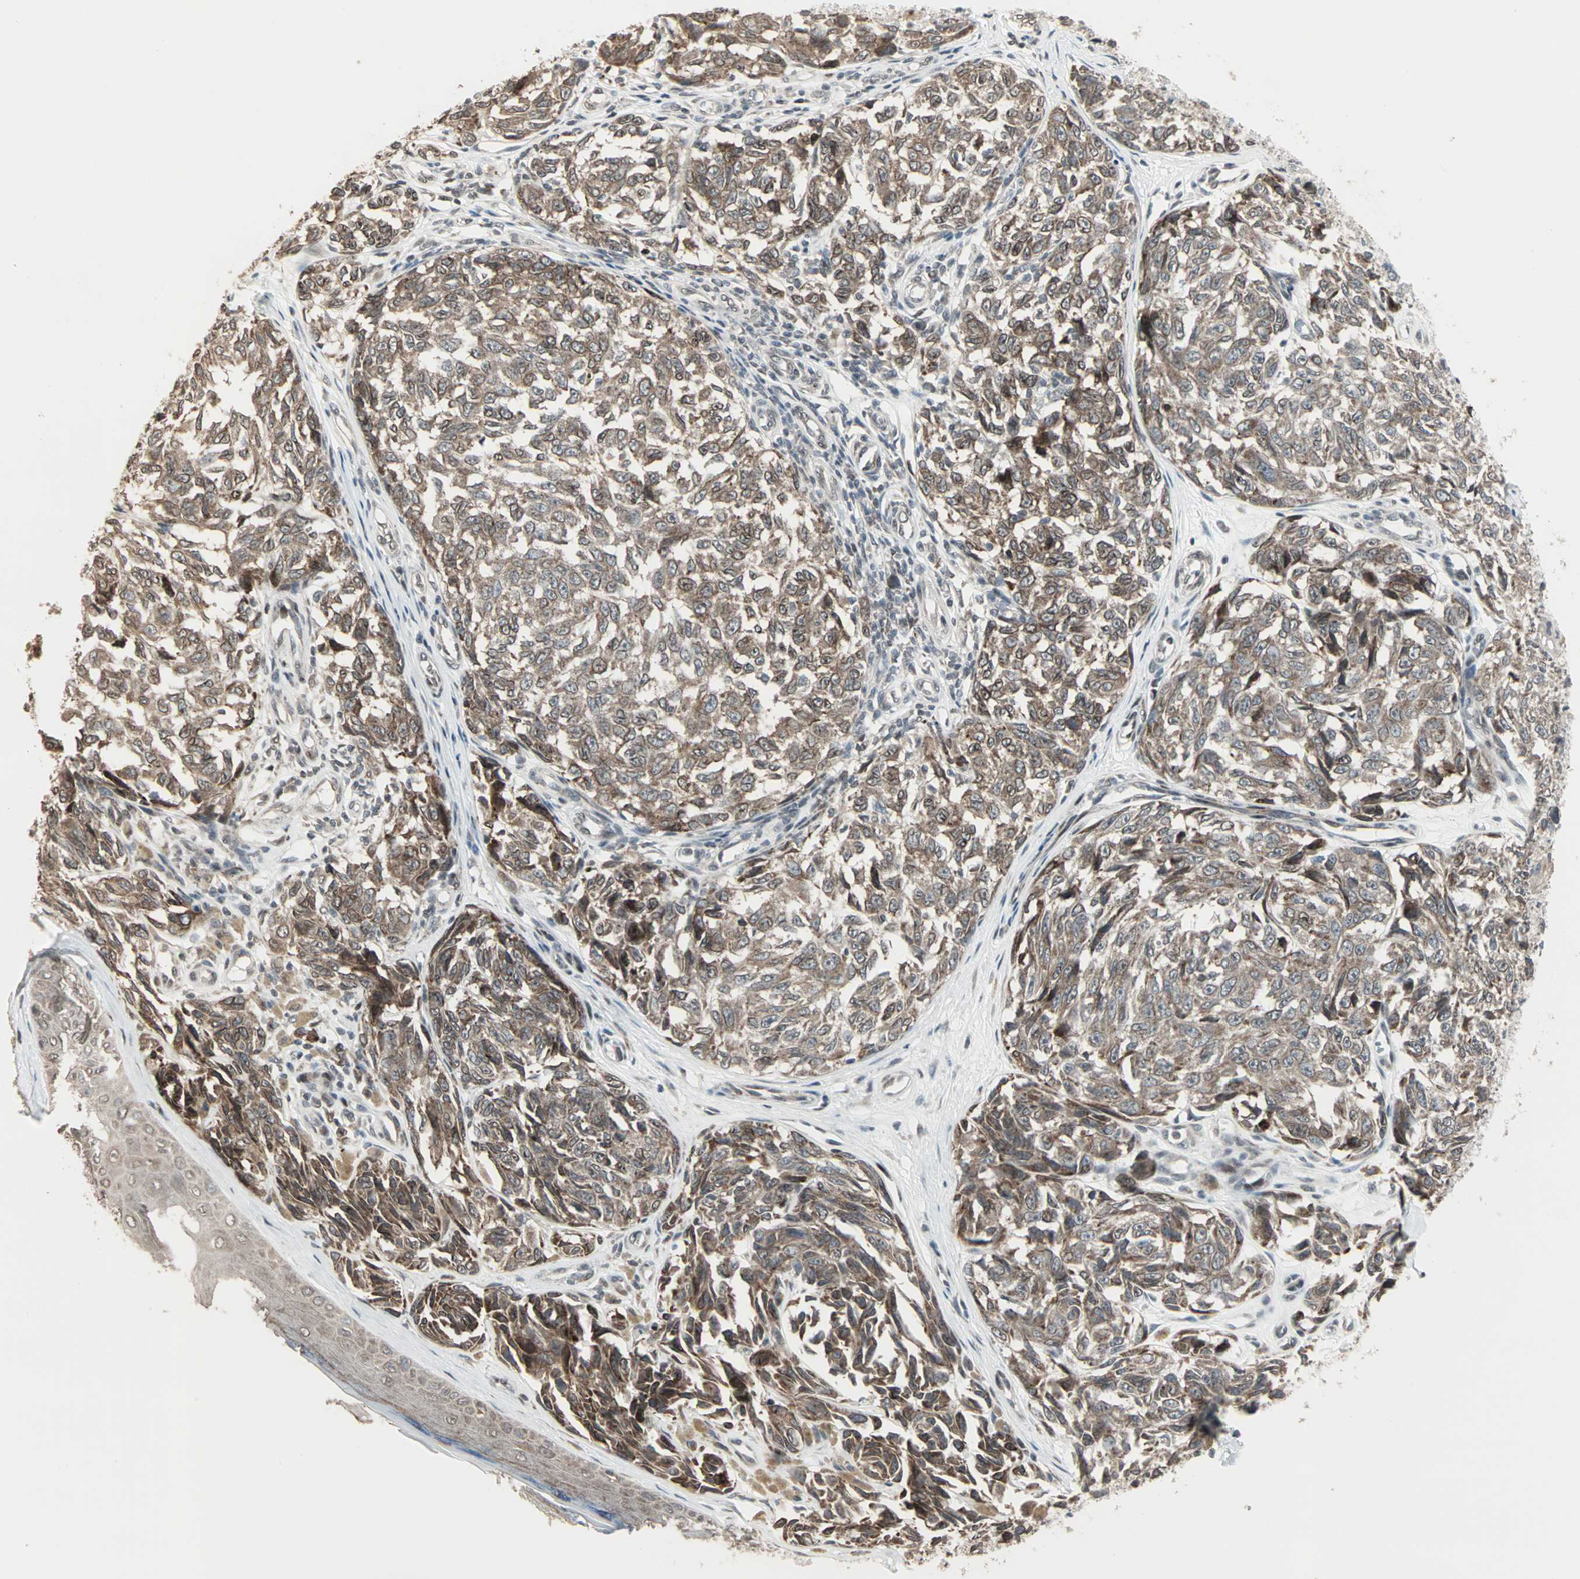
{"staining": {"intensity": "moderate", "quantity": ">75%", "location": "cytoplasmic/membranous"}, "tissue": "melanoma", "cell_type": "Tumor cells", "image_type": "cancer", "snomed": [{"axis": "morphology", "description": "Malignant melanoma, NOS"}, {"axis": "topography", "description": "Skin"}], "caption": "The immunohistochemical stain labels moderate cytoplasmic/membranous positivity in tumor cells of malignant melanoma tissue. (DAB (3,3'-diaminobenzidine) = brown stain, brightfield microscopy at high magnification).", "gene": "CBLC", "patient": {"sex": "female", "age": 64}}